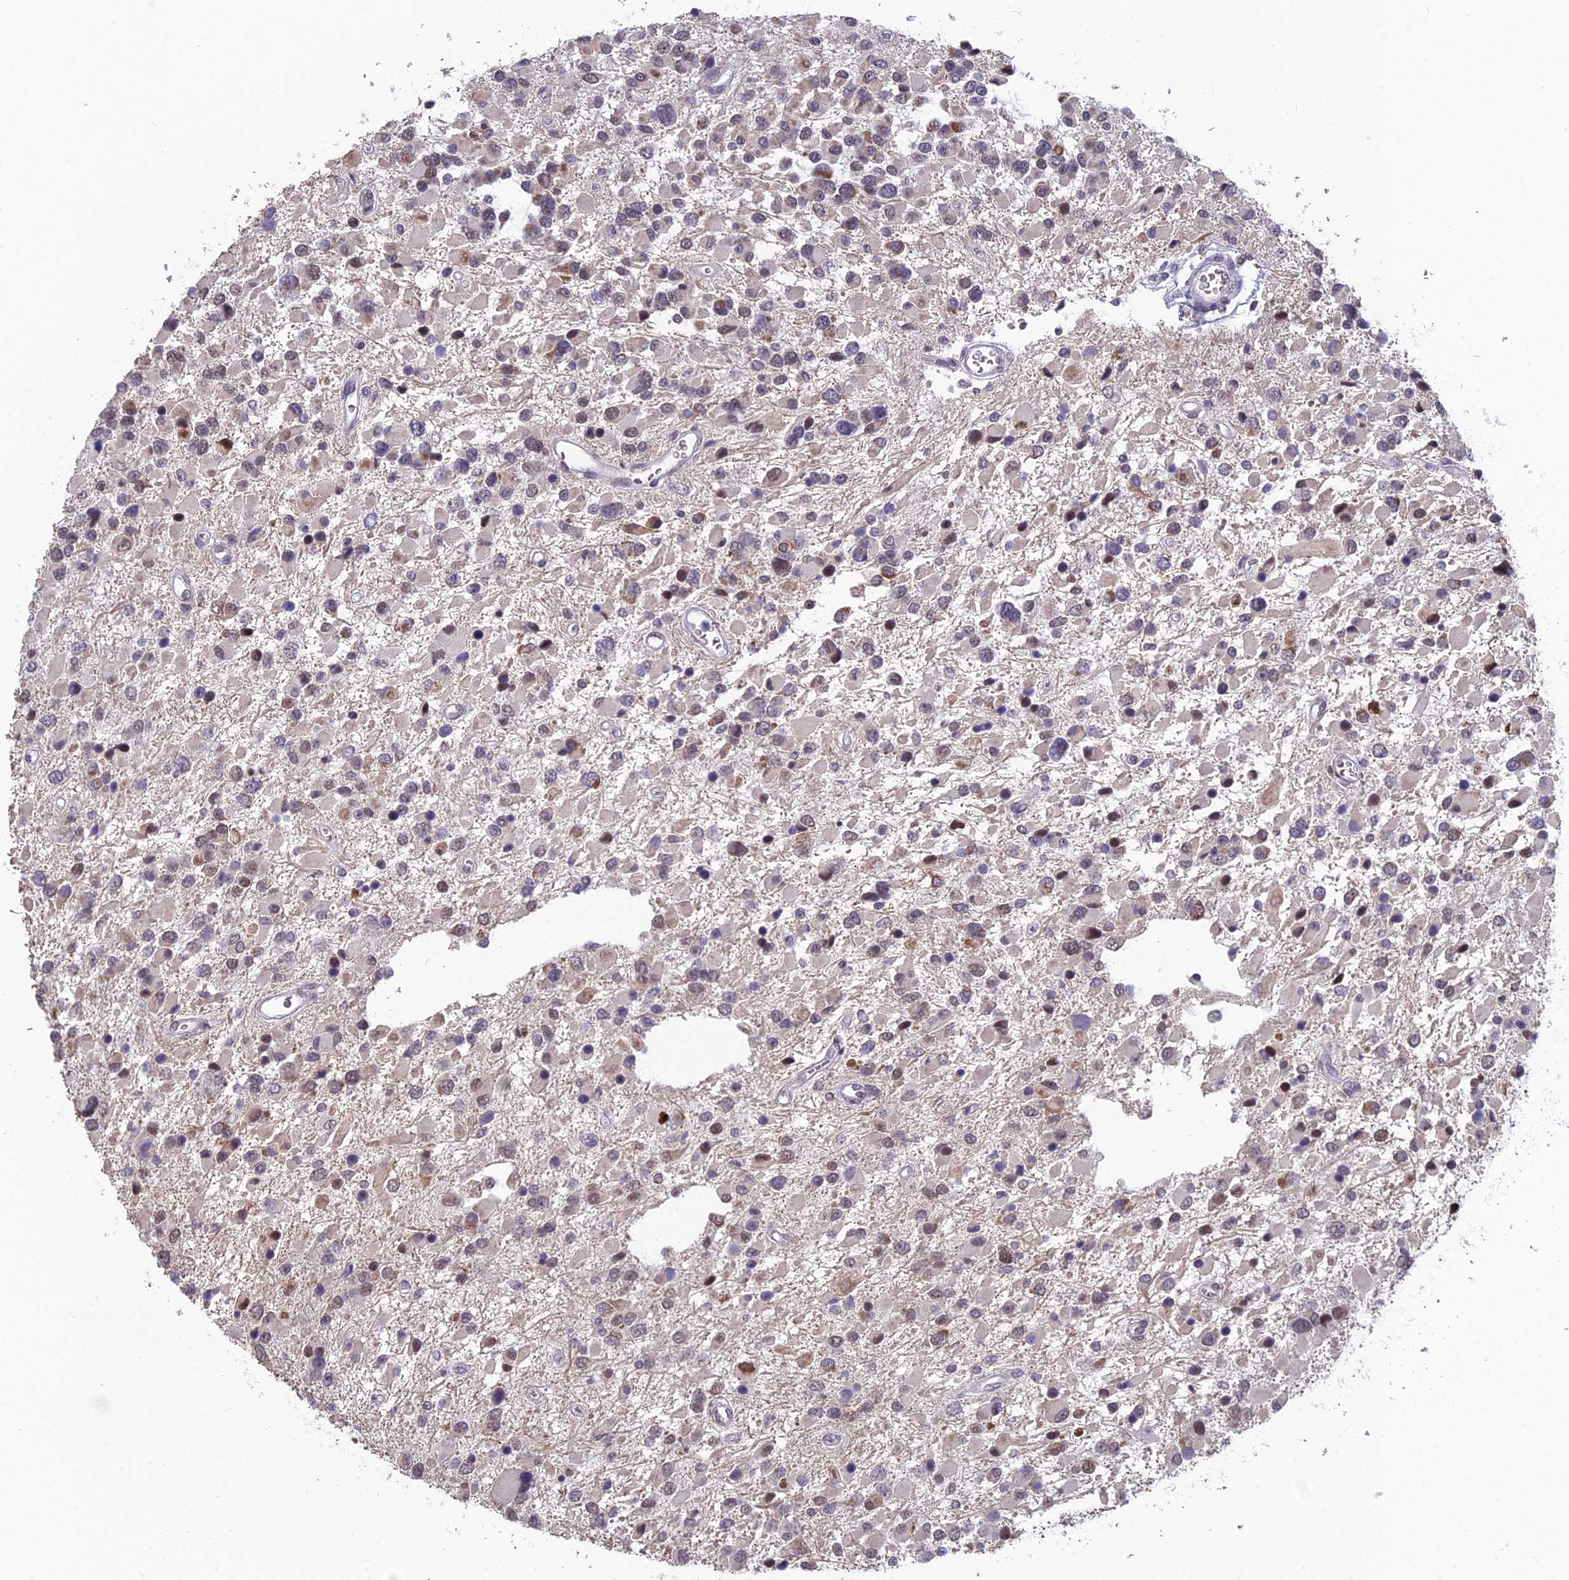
{"staining": {"intensity": "weak", "quantity": "25%-75%", "location": "nuclear"}, "tissue": "glioma", "cell_type": "Tumor cells", "image_type": "cancer", "snomed": [{"axis": "morphology", "description": "Glioma, malignant, High grade"}, {"axis": "topography", "description": "Brain"}], "caption": "Glioma tissue displays weak nuclear positivity in about 25%-75% of tumor cells, visualized by immunohistochemistry. The staining is performed using DAB brown chromogen to label protein expression. The nuclei are counter-stained blue using hematoxylin.", "gene": "MT-CO3", "patient": {"sex": "male", "age": 53}}